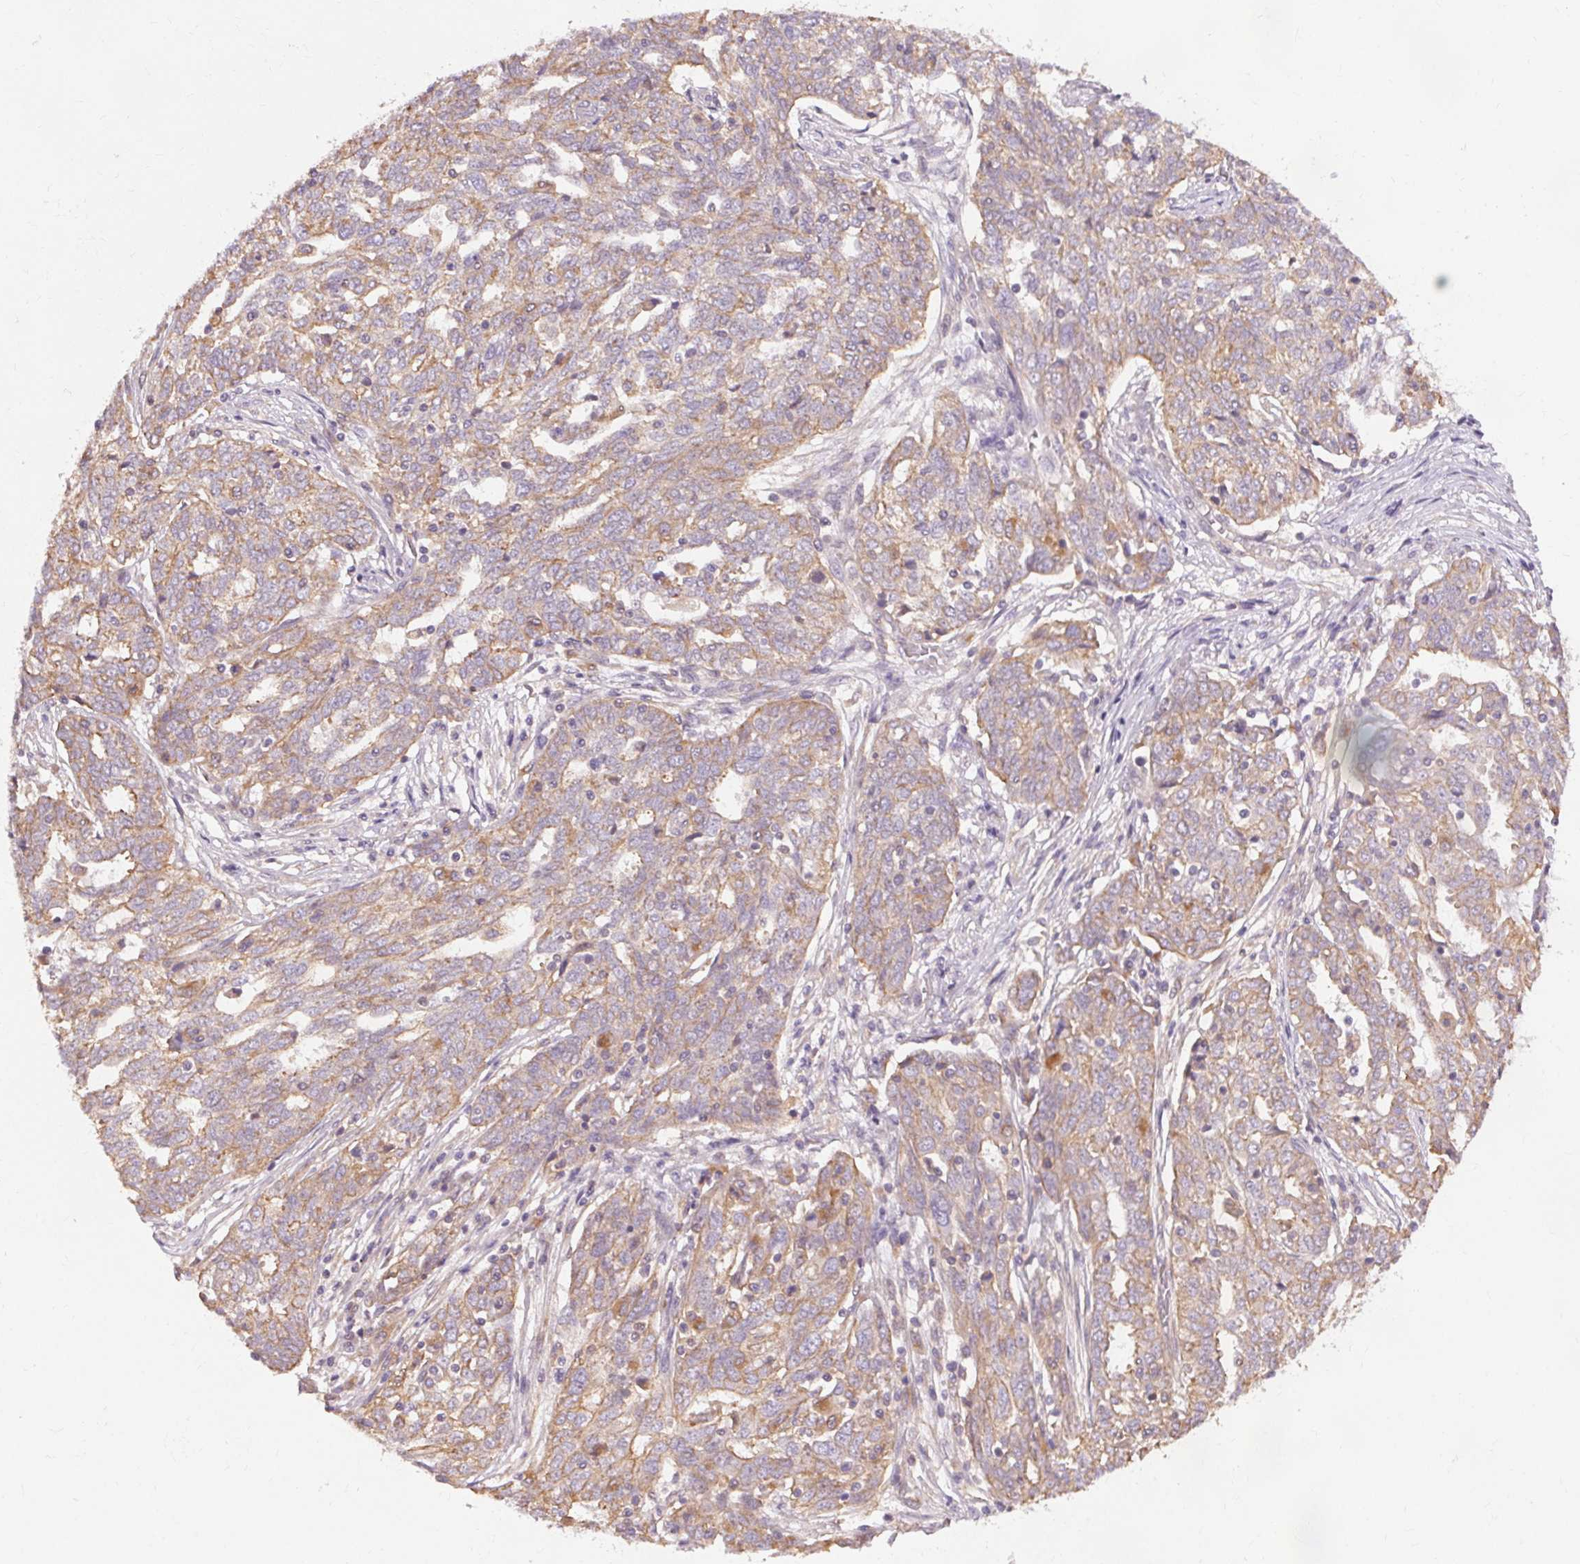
{"staining": {"intensity": "moderate", "quantity": "25%-75%", "location": "cytoplasmic/membranous"}, "tissue": "ovarian cancer", "cell_type": "Tumor cells", "image_type": "cancer", "snomed": [{"axis": "morphology", "description": "Cystadenocarcinoma, serous, NOS"}, {"axis": "topography", "description": "Ovary"}], "caption": "DAB (3,3'-diaminobenzidine) immunohistochemical staining of human ovarian cancer displays moderate cytoplasmic/membranous protein expression in approximately 25%-75% of tumor cells.", "gene": "TM6SF1", "patient": {"sex": "female", "age": 67}}